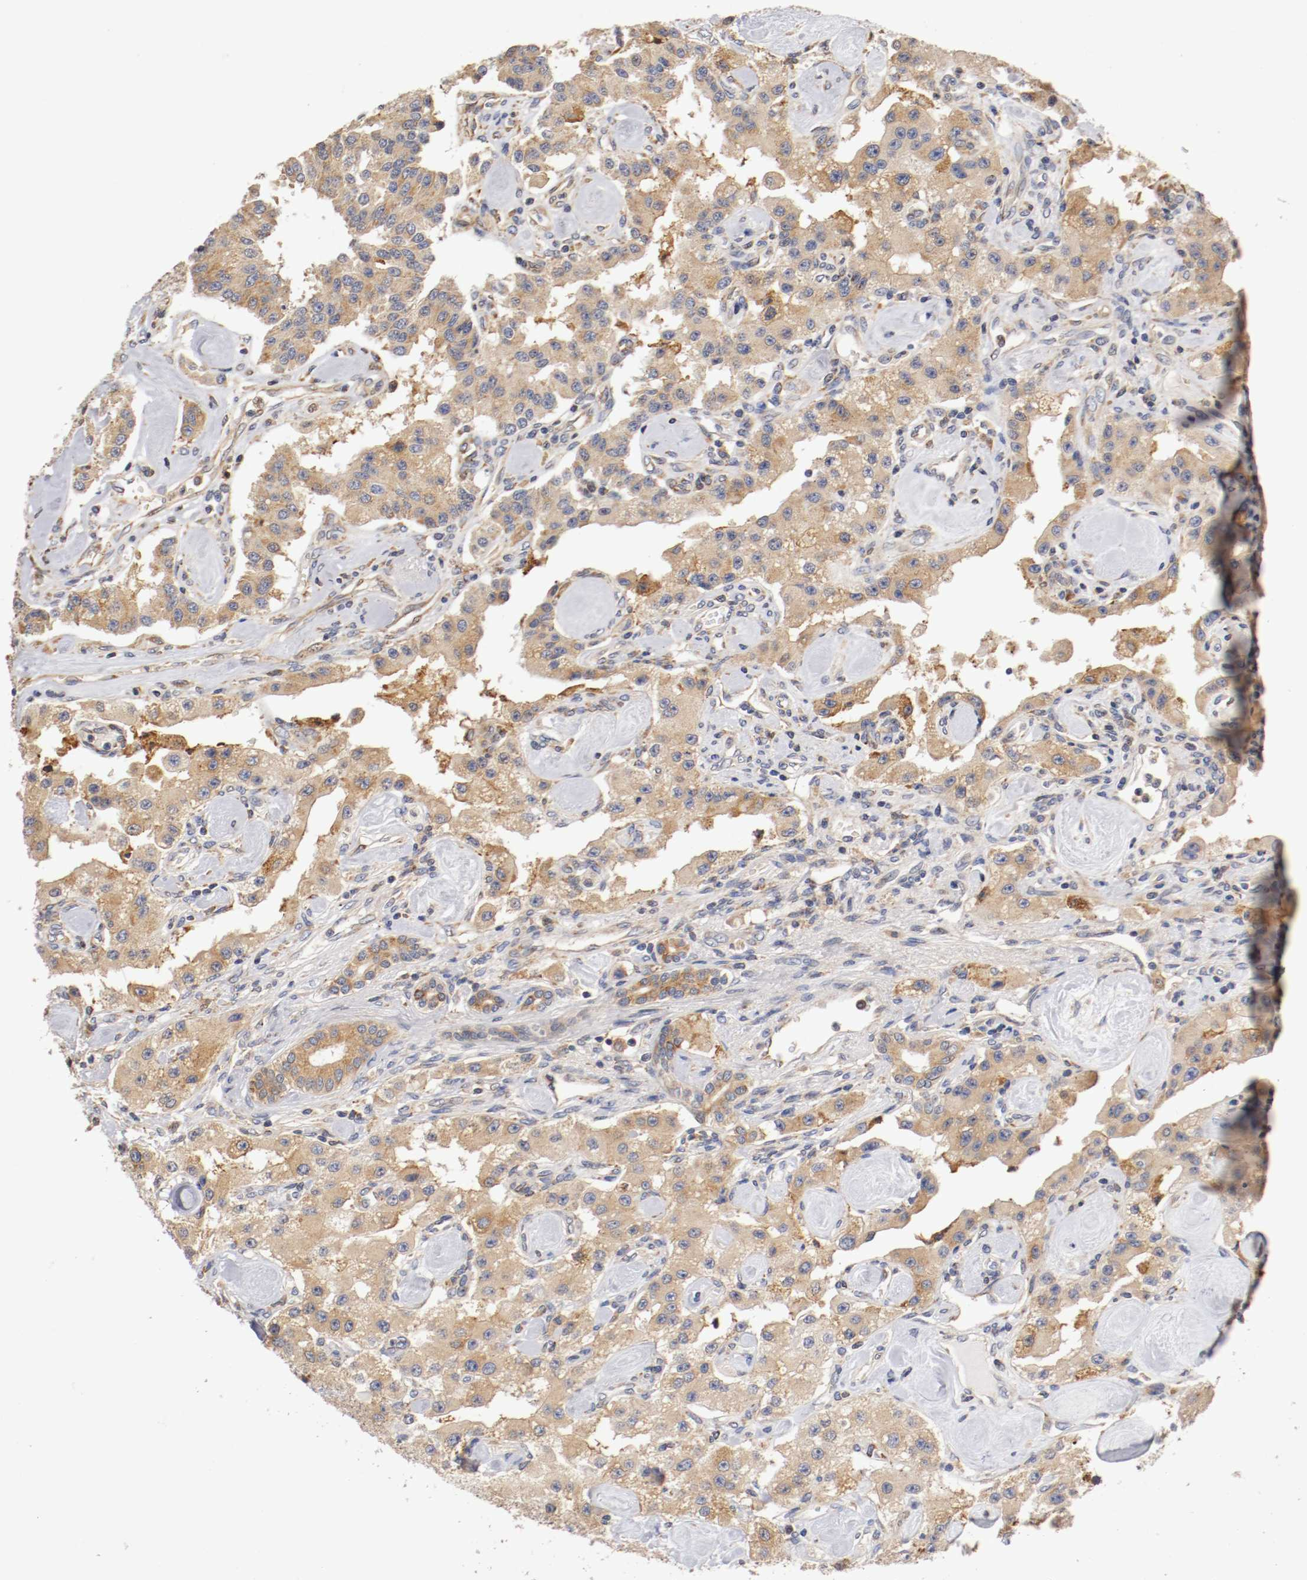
{"staining": {"intensity": "moderate", "quantity": "25%-75%", "location": "cytoplasmic/membranous"}, "tissue": "carcinoid", "cell_type": "Tumor cells", "image_type": "cancer", "snomed": [{"axis": "morphology", "description": "Carcinoid, malignant, NOS"}, {"axis": "topography", "description": "Pancreas"}], "caption": "A micrograph of carcinoid stained for a protein displays moderate cytoplasmic/membranous brown staining in tumor cells.", "gene": "TNFSF13", "patient": {"sex": "male", "age": 41}}